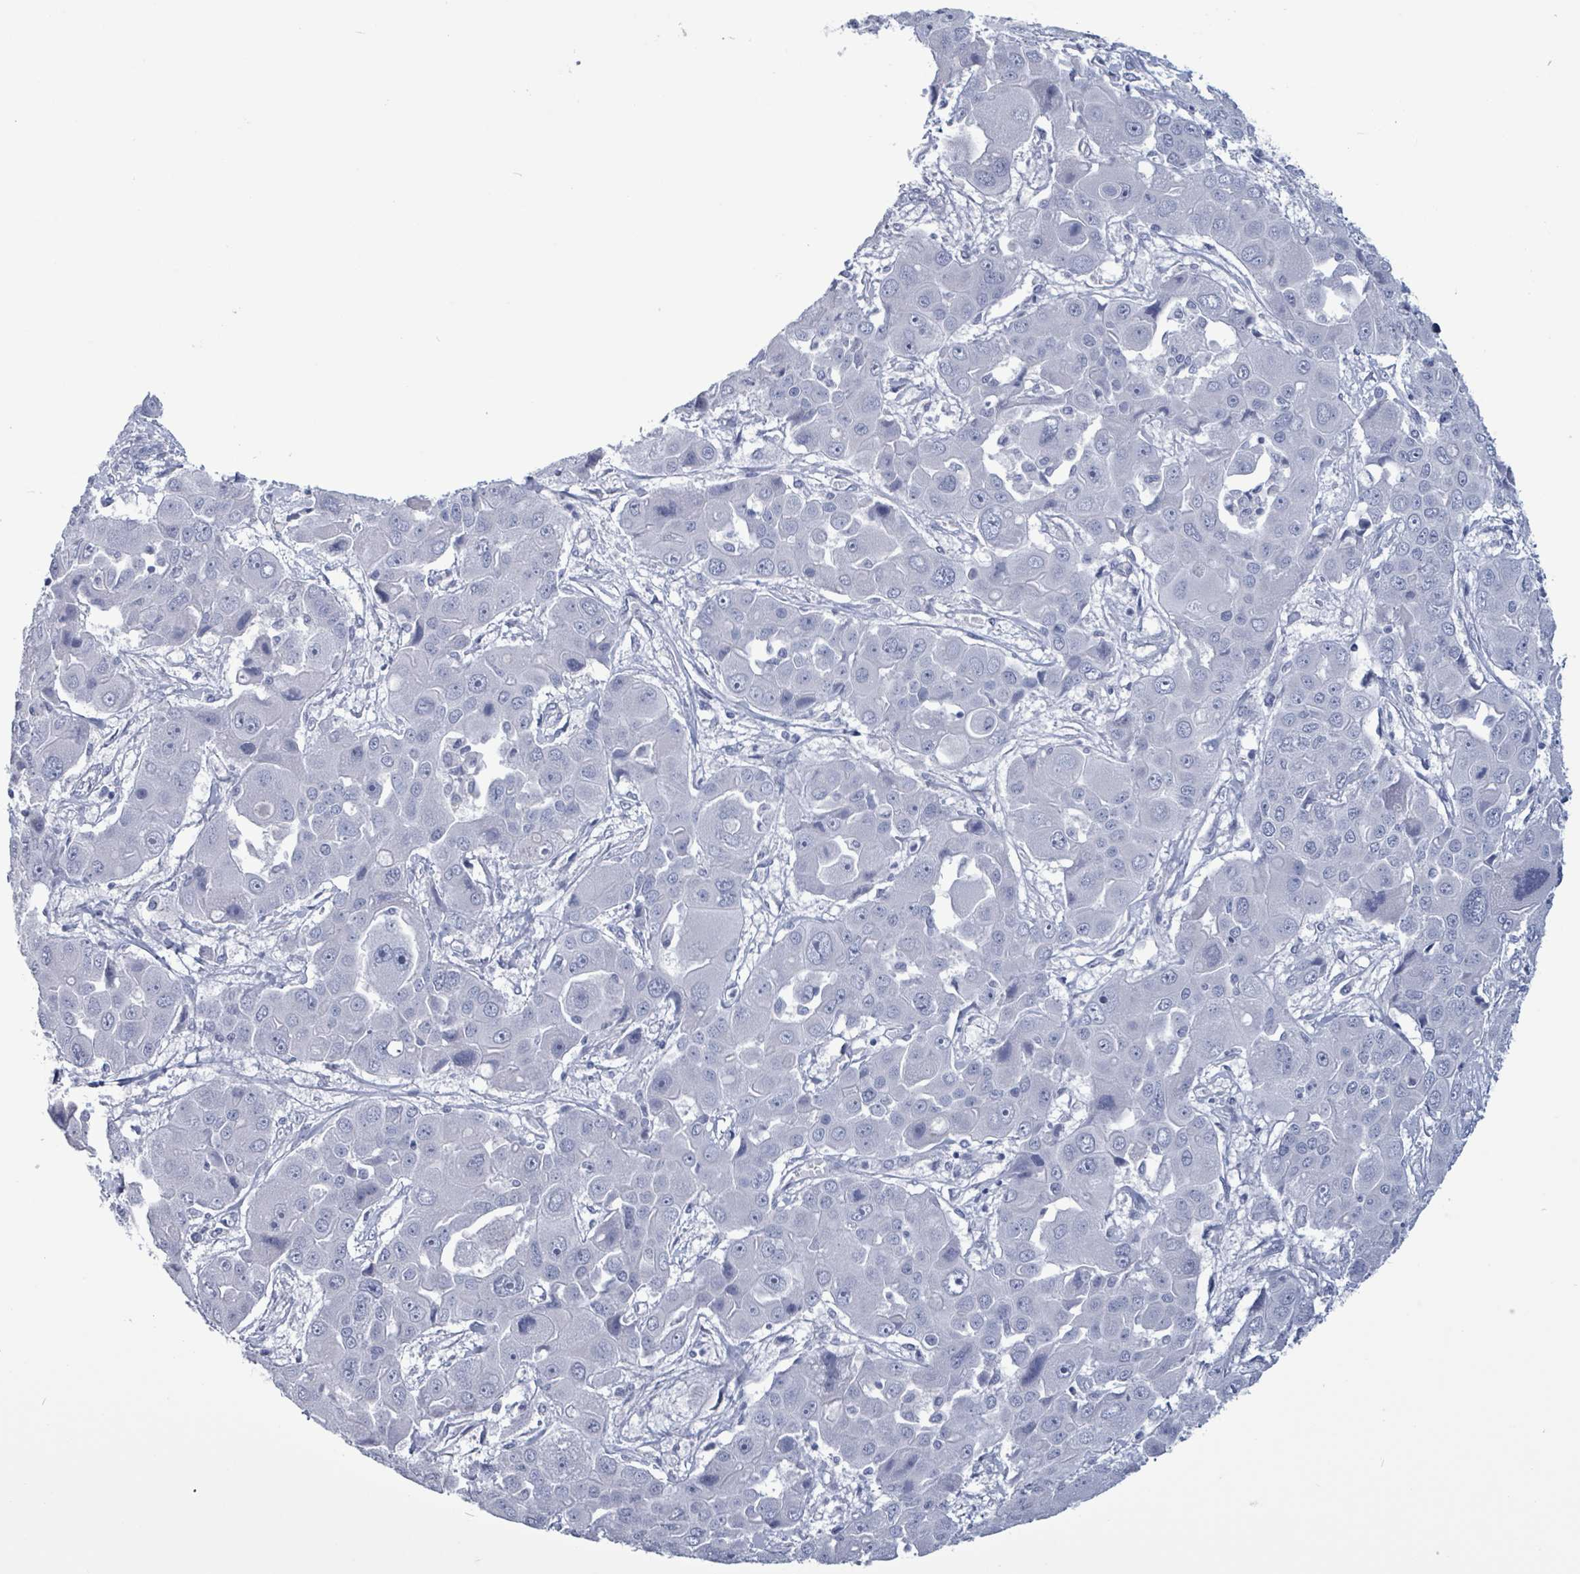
{"staining": {"intensity": "negative", "quantity": "none", "location": "none"}, "tissue": "liver cancer", "cell_type": "Tumor cells", "image_type": "cancer", "snomed": [{"axis": "morphology", "description": "Cholangiocarcinoma"}, {"axis": "topography", "description": "Liver"}], "caption": "Liver cancer (cholangiocarcinoma) stained for a protein using immunohistochemistry reveals no staining tumor cells.", "gene": "NKX2-1", "patient": {"sex": "male", "age": 67}}